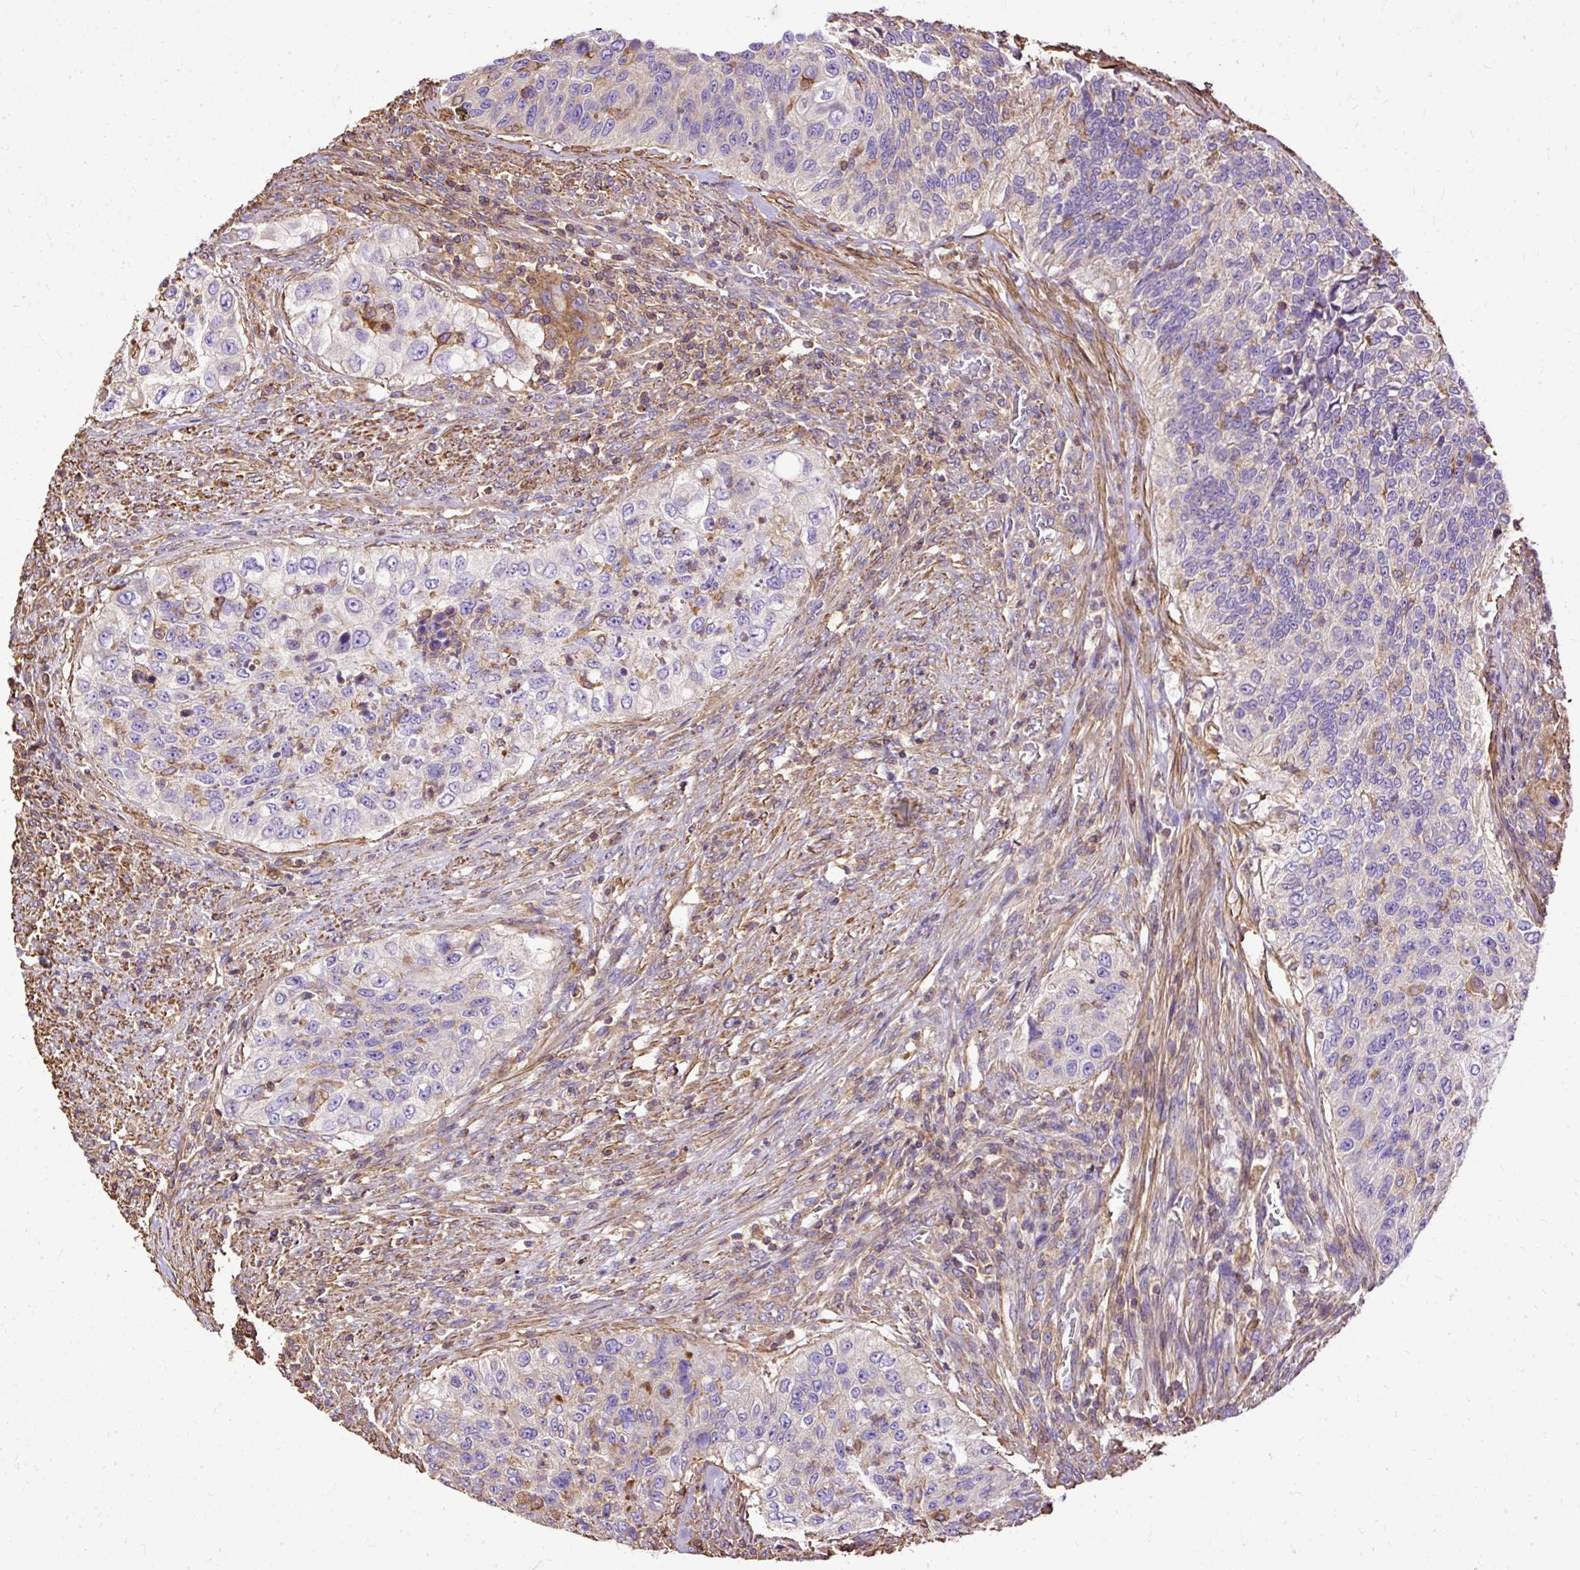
{"staining": {"intensity": "negative", "quantity": "none", "location": "none"}, "tissue": "urothelial cancer", "cell_type": "Tumor cells", "image_type": "cancer", "snomed": [{"axis": "morphology", "description": "Urothelial carcinoma, High grade"}, {"axis": "topography", "description": "Urinary bladder"}], "caption": "An immunohistochemistry (IHC) micrograph of urothelial cancer is shown. There is no staining in tumor cells of urothelial cancer.", "gene": "KLHL11", "patient": {"sex": "female", "age": 60}}